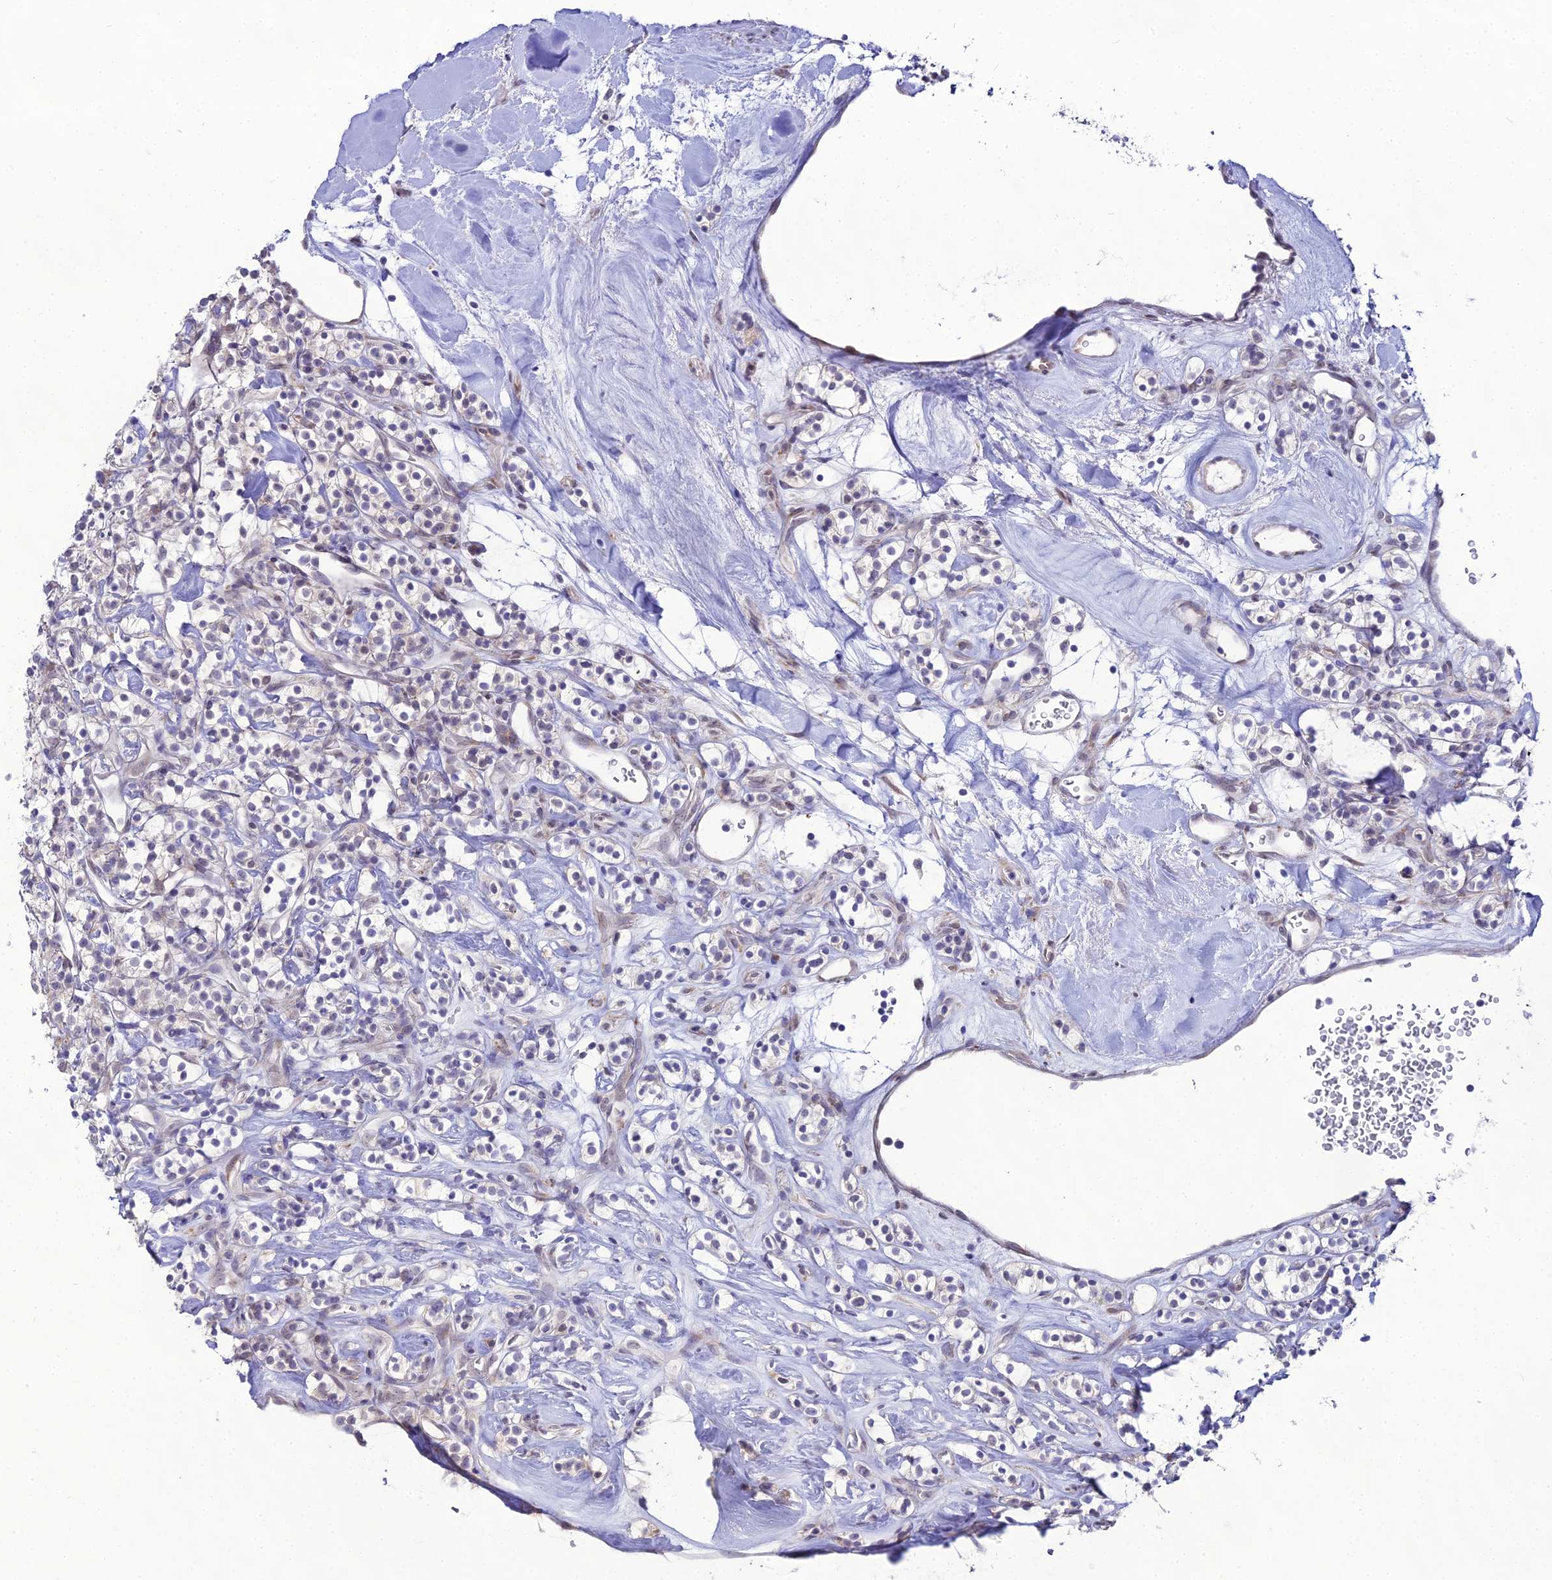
{"staining": {"intensity": "negative", "quantity": "none", "location": "none"}, "tissue": "renal cancer", "cell_type": "Tumor cells", "image_type": "cancer", "snomed": [{"axis": "morphology", "description": "Adenocarcinoma, NOS"}, {"axis": "topography", "description": "Kidney"}], "caption": "High power microscopy histopathology image of an immunohistochemistry (IHC) image of renal cancer (adenocarcinoma), revealing no significant staining in tumor cells.", "gene": "TROAP", "patient": {"sex": "male", "age": 77}}